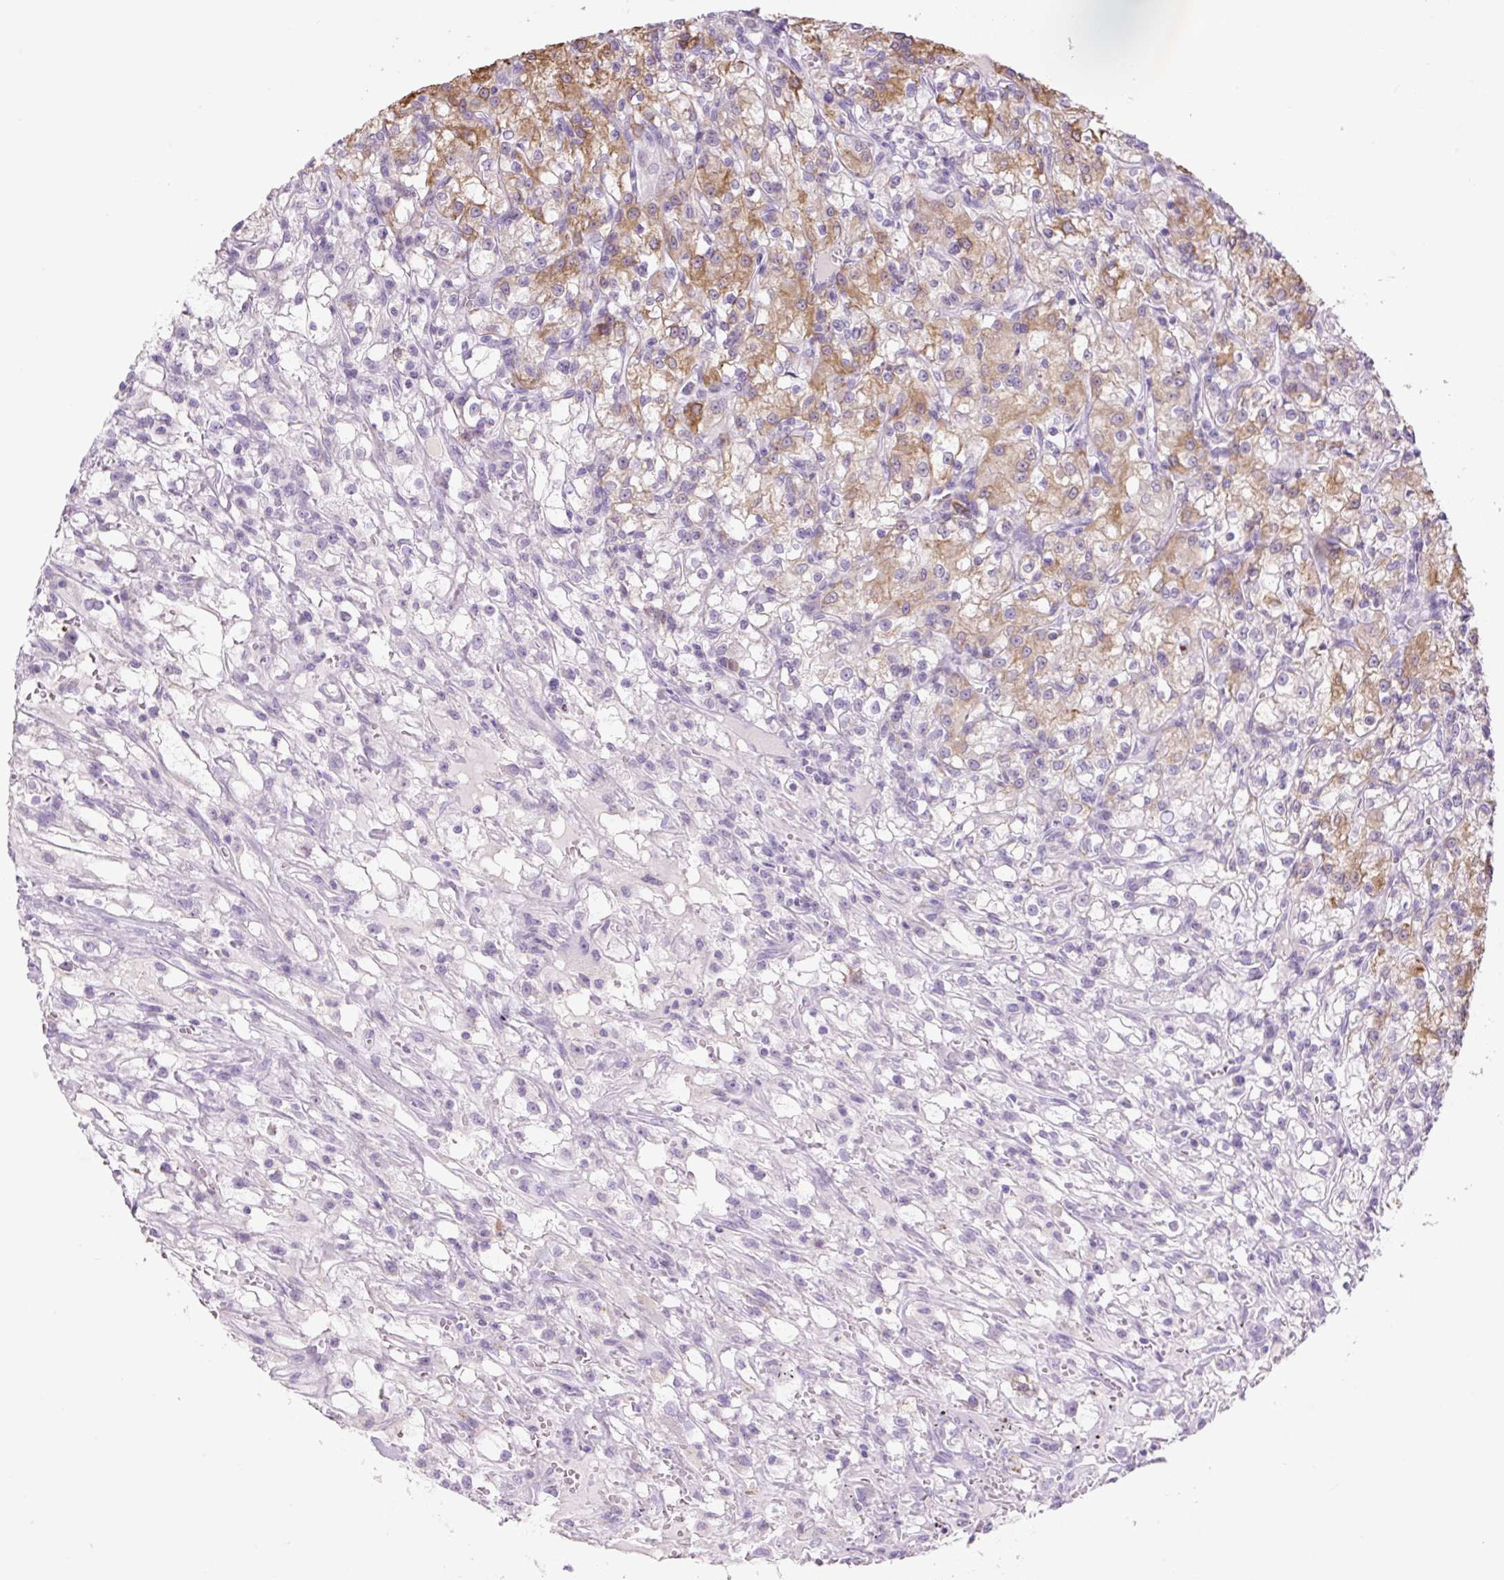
{"staining": {"intensity": "moderate", "quantity": "25%-75%", "location": "cytoplasmic/membranous"}, "tissue": "renal cancer", "cell_type": "Tumor cells", "image_type": "cancer", "snomed": [{"axis": "morphology", "description": "Adenocarcinoma, NOS"}, {"axis": "topography", "description": "Kidney"}], "caption": "Protein analysis of adenocarcinoma (renal) tissue reveals moderate cytoplasmic/membranous positivity in about 25%-75% of tumor cells.", "gene": "COL9A2", "patient": {"sex": "female", "age": 59}}